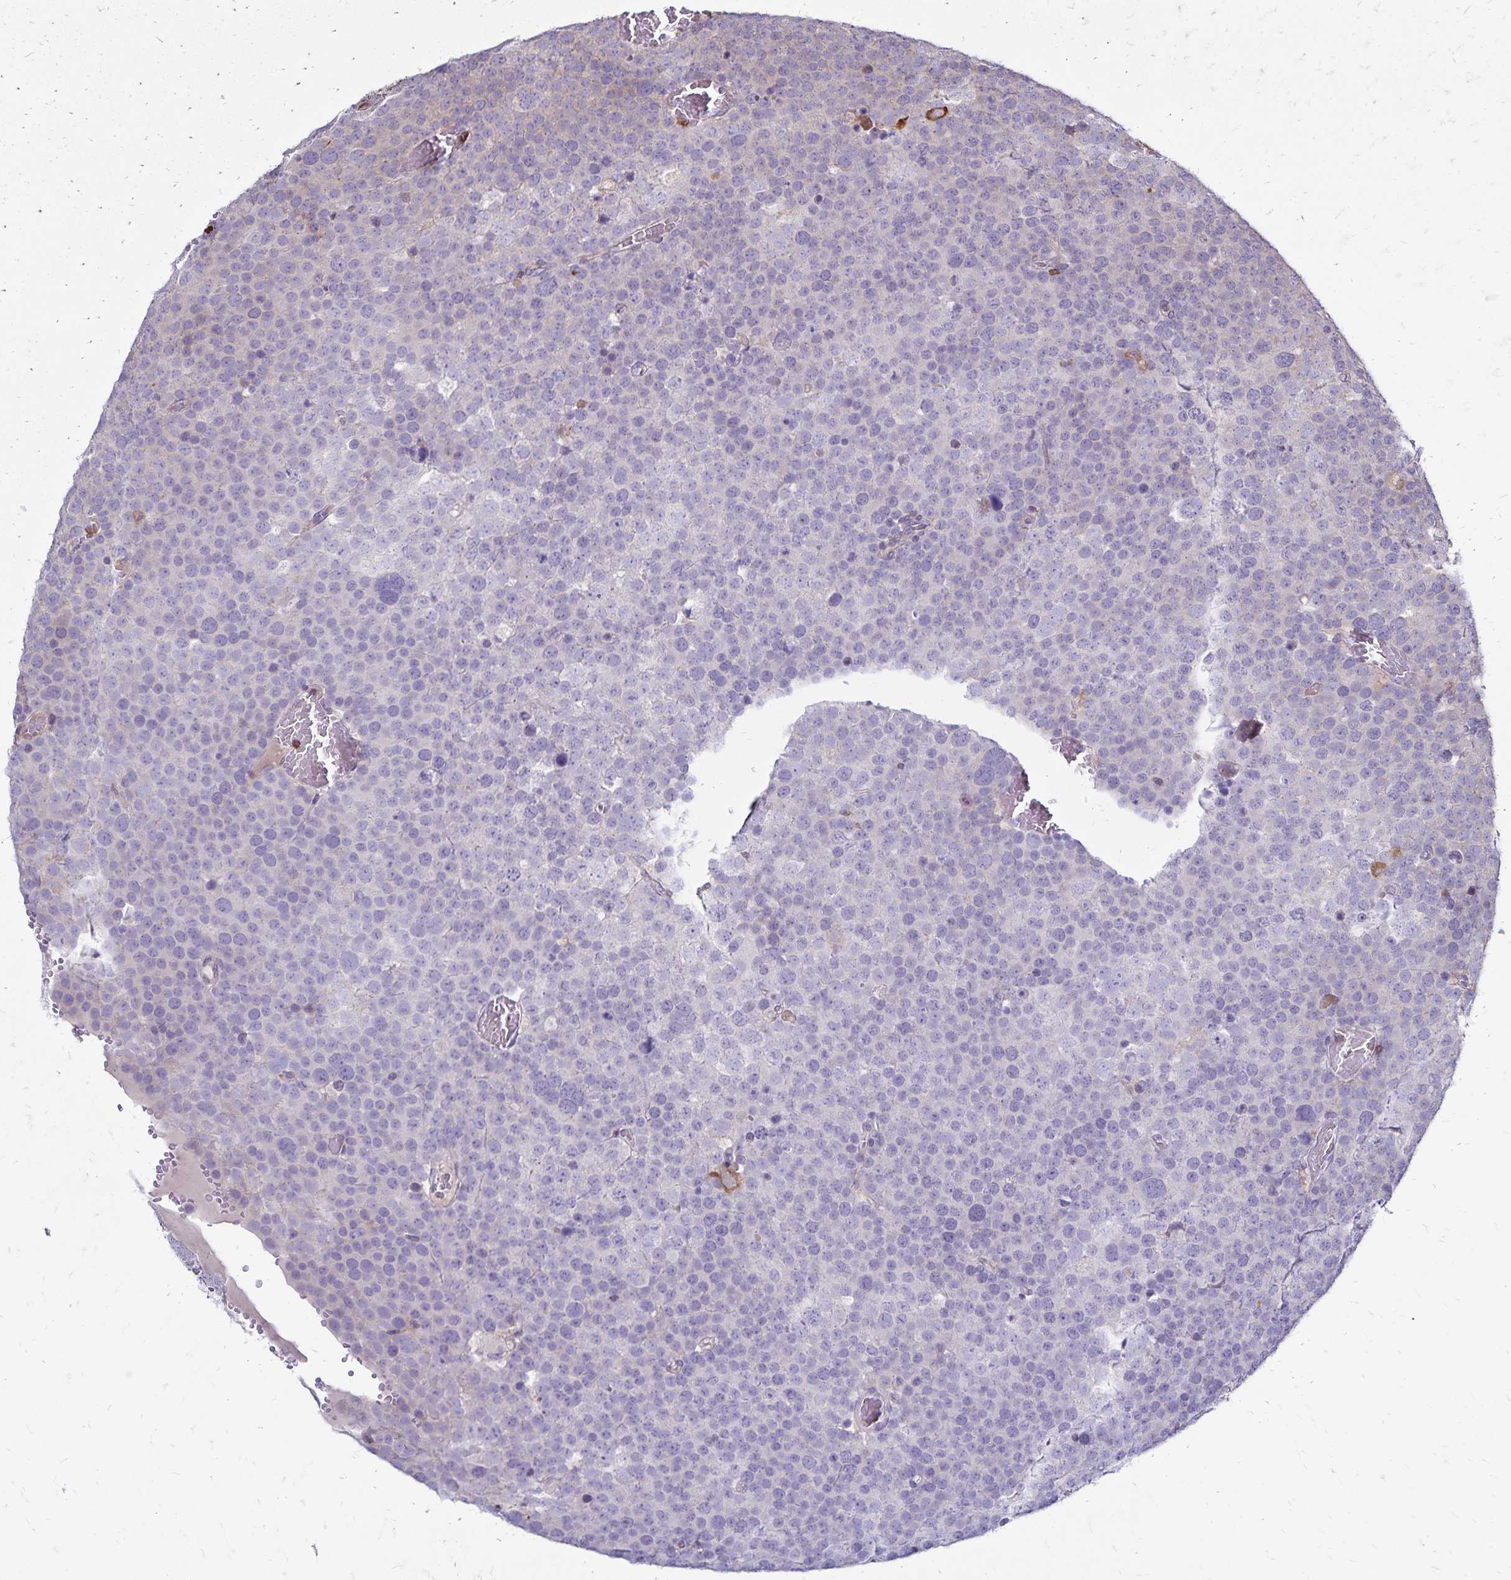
{"staining": {"intensity": "negative", "quantity": "none", "location": "none"}, "tissue": "testis cancer", "cell_type": "Tumor cells", "image_type": "cancer", "snomed": [{"axis": "morphology", "description": "Seminoma, NOS"}, {"axis": "topography", "description": "Testis"}], "caption": "An immunohistochemistry (IHC) micrograph of seminoma (testis) is shown. There is no staining in tumor cells of seminoma (testis).", "gene": "NAGPA", "patient": {"sex": "male", "age": 71}}